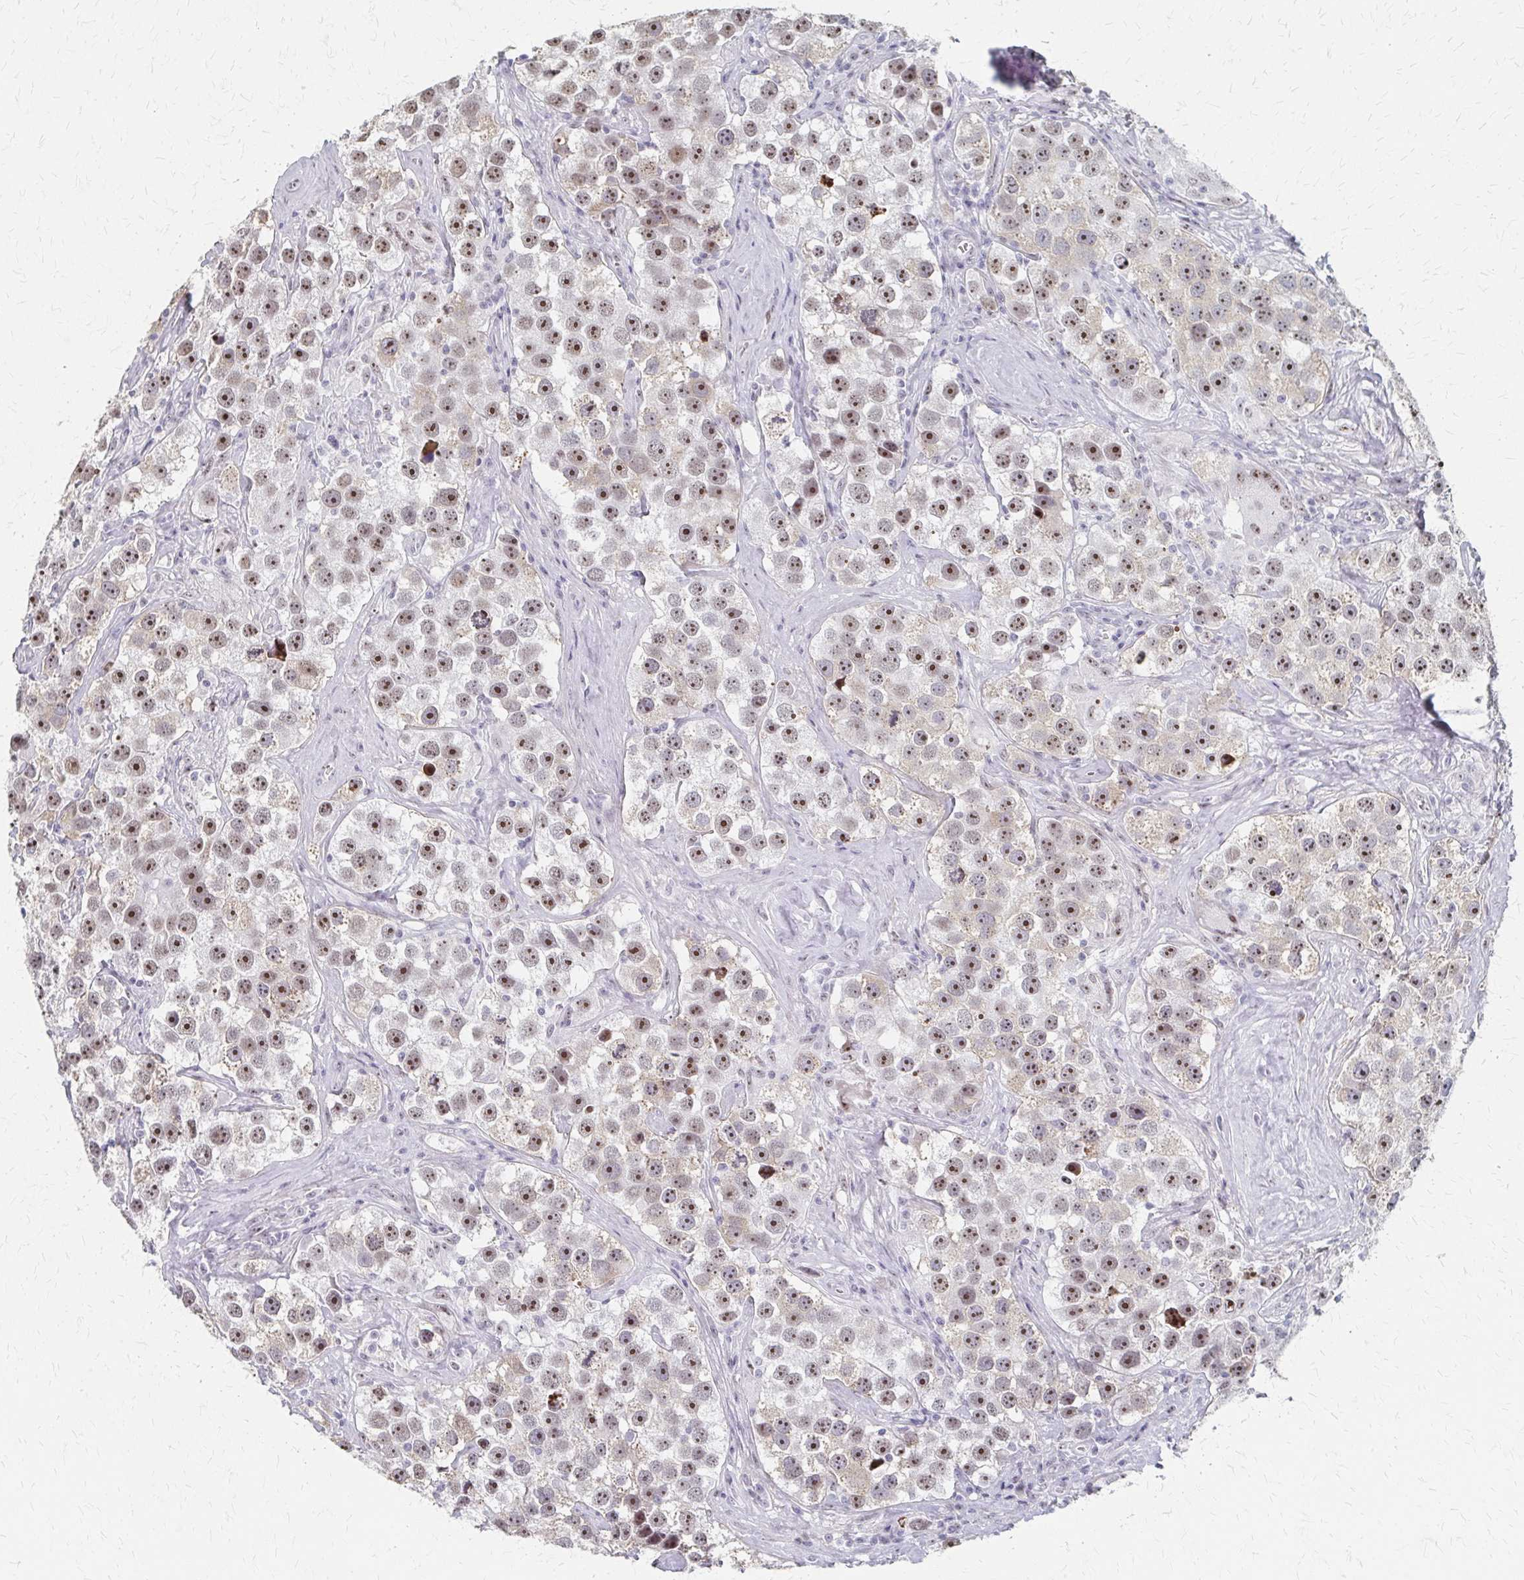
{"staining": {"intensity": "strong", "quantity": ">75%", "location": "nuclear"}, "tissue": "testis cancer", "cell_type": "Tumor cells", "image_type": "cancer", "snomed": [{"axis": "morphology", "description": "Seminoma, NOS"}, {"axis": "topography", "description": "Testis"}], "caption": "Approximately >75% of tumor cells in testis cancer show strong nuclear protein expression as visualized by brown immunohistochemical staining.", "gene": "PES1", "patient": {"sex": "male", "age": 49}}